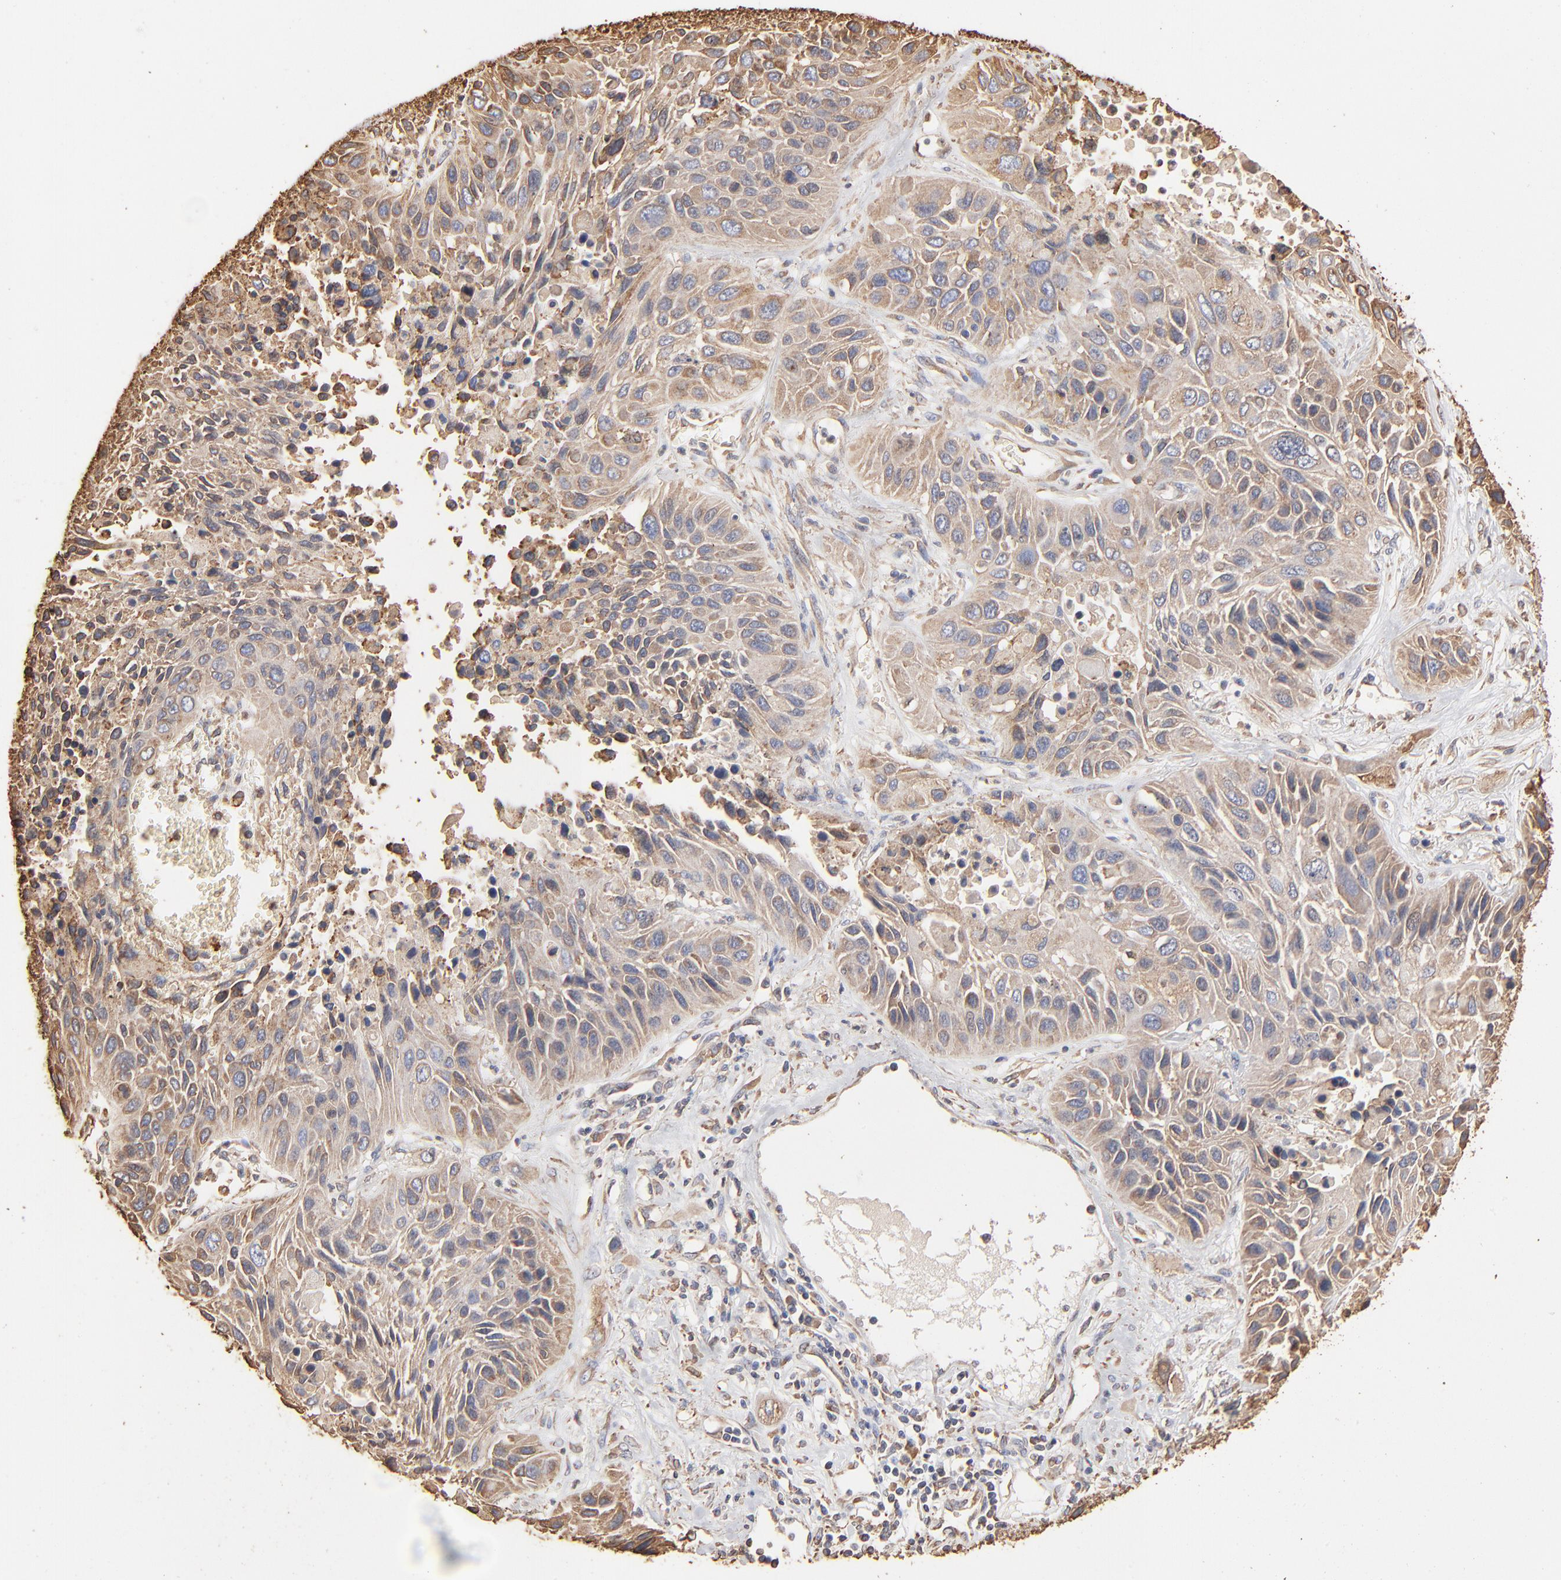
{"staining": {"intensity": "weak", "quantity": "<25%", "location": "cytoplasmic/membranous"}, "tissue": "lung cancer", "cell_type": "Tumor cells", "image_type": "cancer", "snomed": [{"axis": "morphology", "description": "Squamous cell carcinoma, NOS"}, {"axis": "topography", "description": "Lung"}], "caption": "There is no significant positivity in tumor cells of lung cancer (squamous cell carcinoma).", "gene": "PDIA3", "patient": {"sex": "female", "age": 76}}